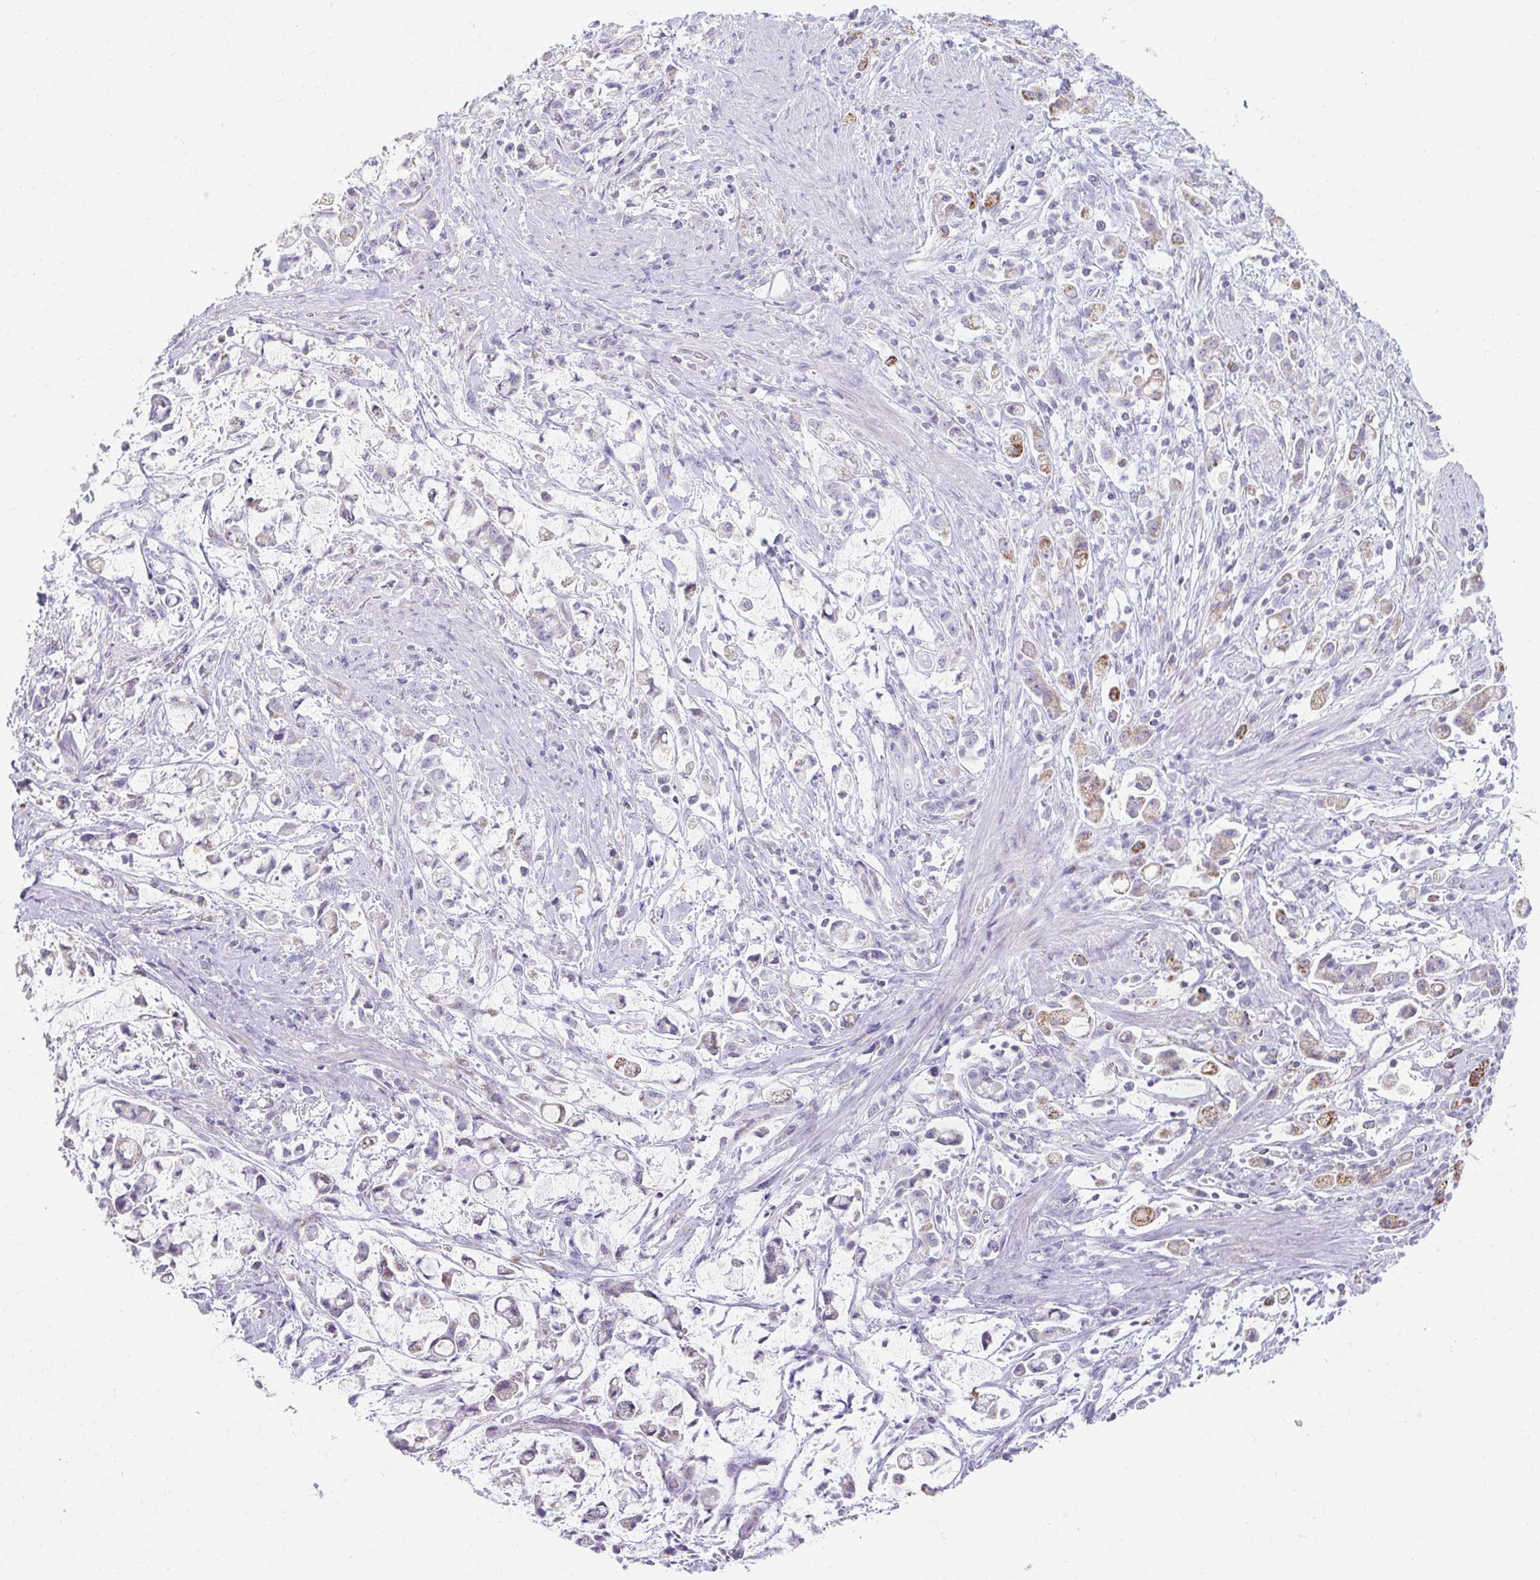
{"staining": {"intensity": "moderate", "quantity": "<25%", "location": "cytoplasmic/membranous"}, "tissue": "stomach cancer", "cell_type": "Tumor cells", "image_type": "cancer", "snomed": [{"axis": "morphology", "description": "Adenocarcinoma, NOS"}, {"axis": "topography", "description": "Stomach"}], "caption": "Protein staining of stomach cancer (adenocarcinoma) tissue reveals moderate cytoplasmic/membranous positivity in approximately <25% of tumor cells. (IHC, brightfield microscopy, high magnification).", "gene": "RLF", "patient": {"sex": "female", "age": 60}}